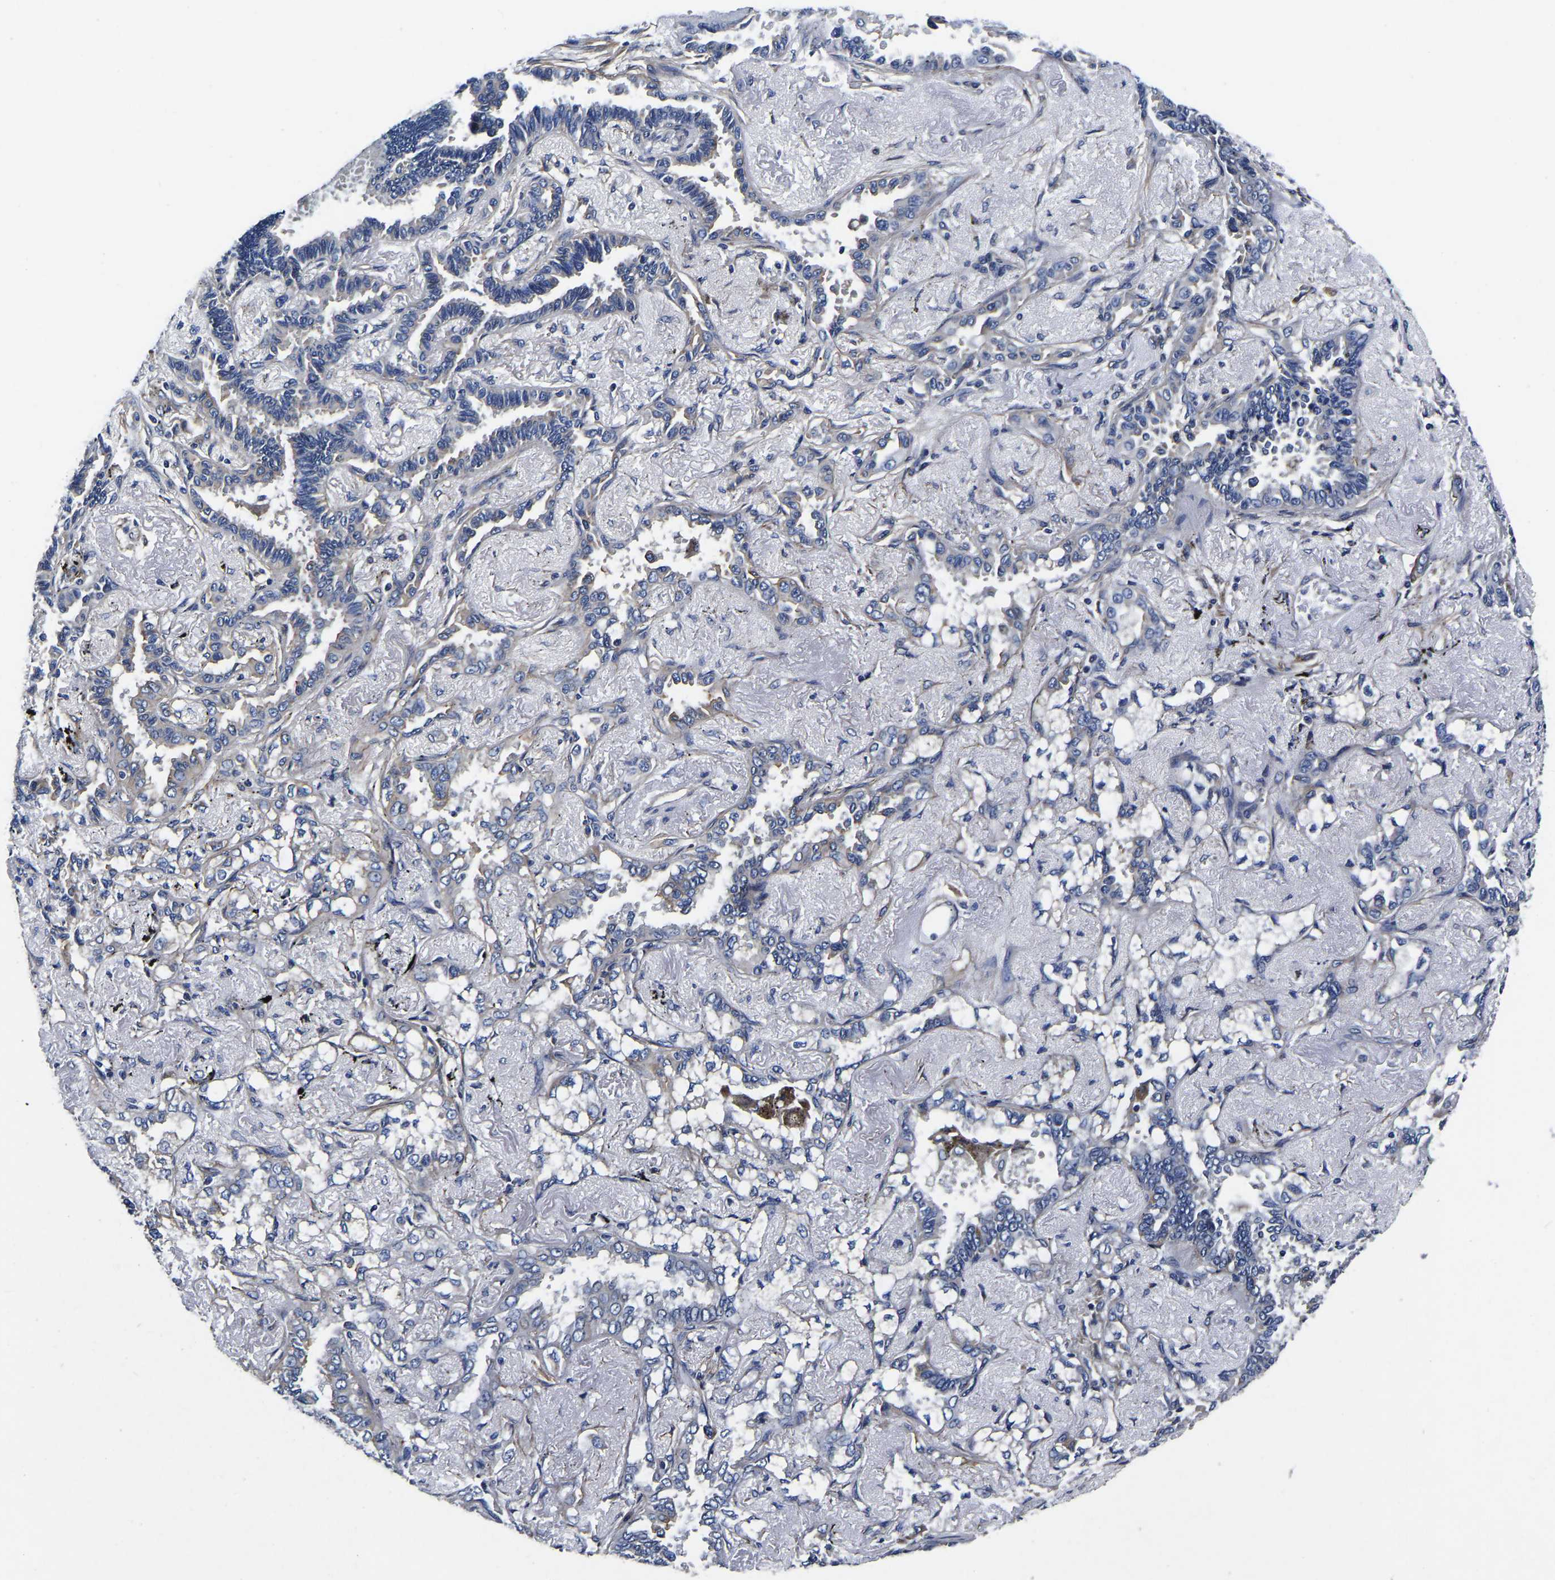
{"staining": {"intensity": "weak", "quantity": "<25%", "location": "cytoplasmic/membranous"}, "tissue": "lung cancer", "cell_type": "Tumor cells", "image_type": "cancer", "snomed": [{"axis": "morphology", "description": "Adenocarcinoma, NOS"}, {"axis": "topography", "description": "Lung"}], "caption": "A high-resolution micrograph shows immunohistochemistry staining of adenocarcinoma (lung), which demonstrates no significant positivity in tumor cells.", "gene": "KCTD17", "patient": {"sex": "male", "age": 59}}